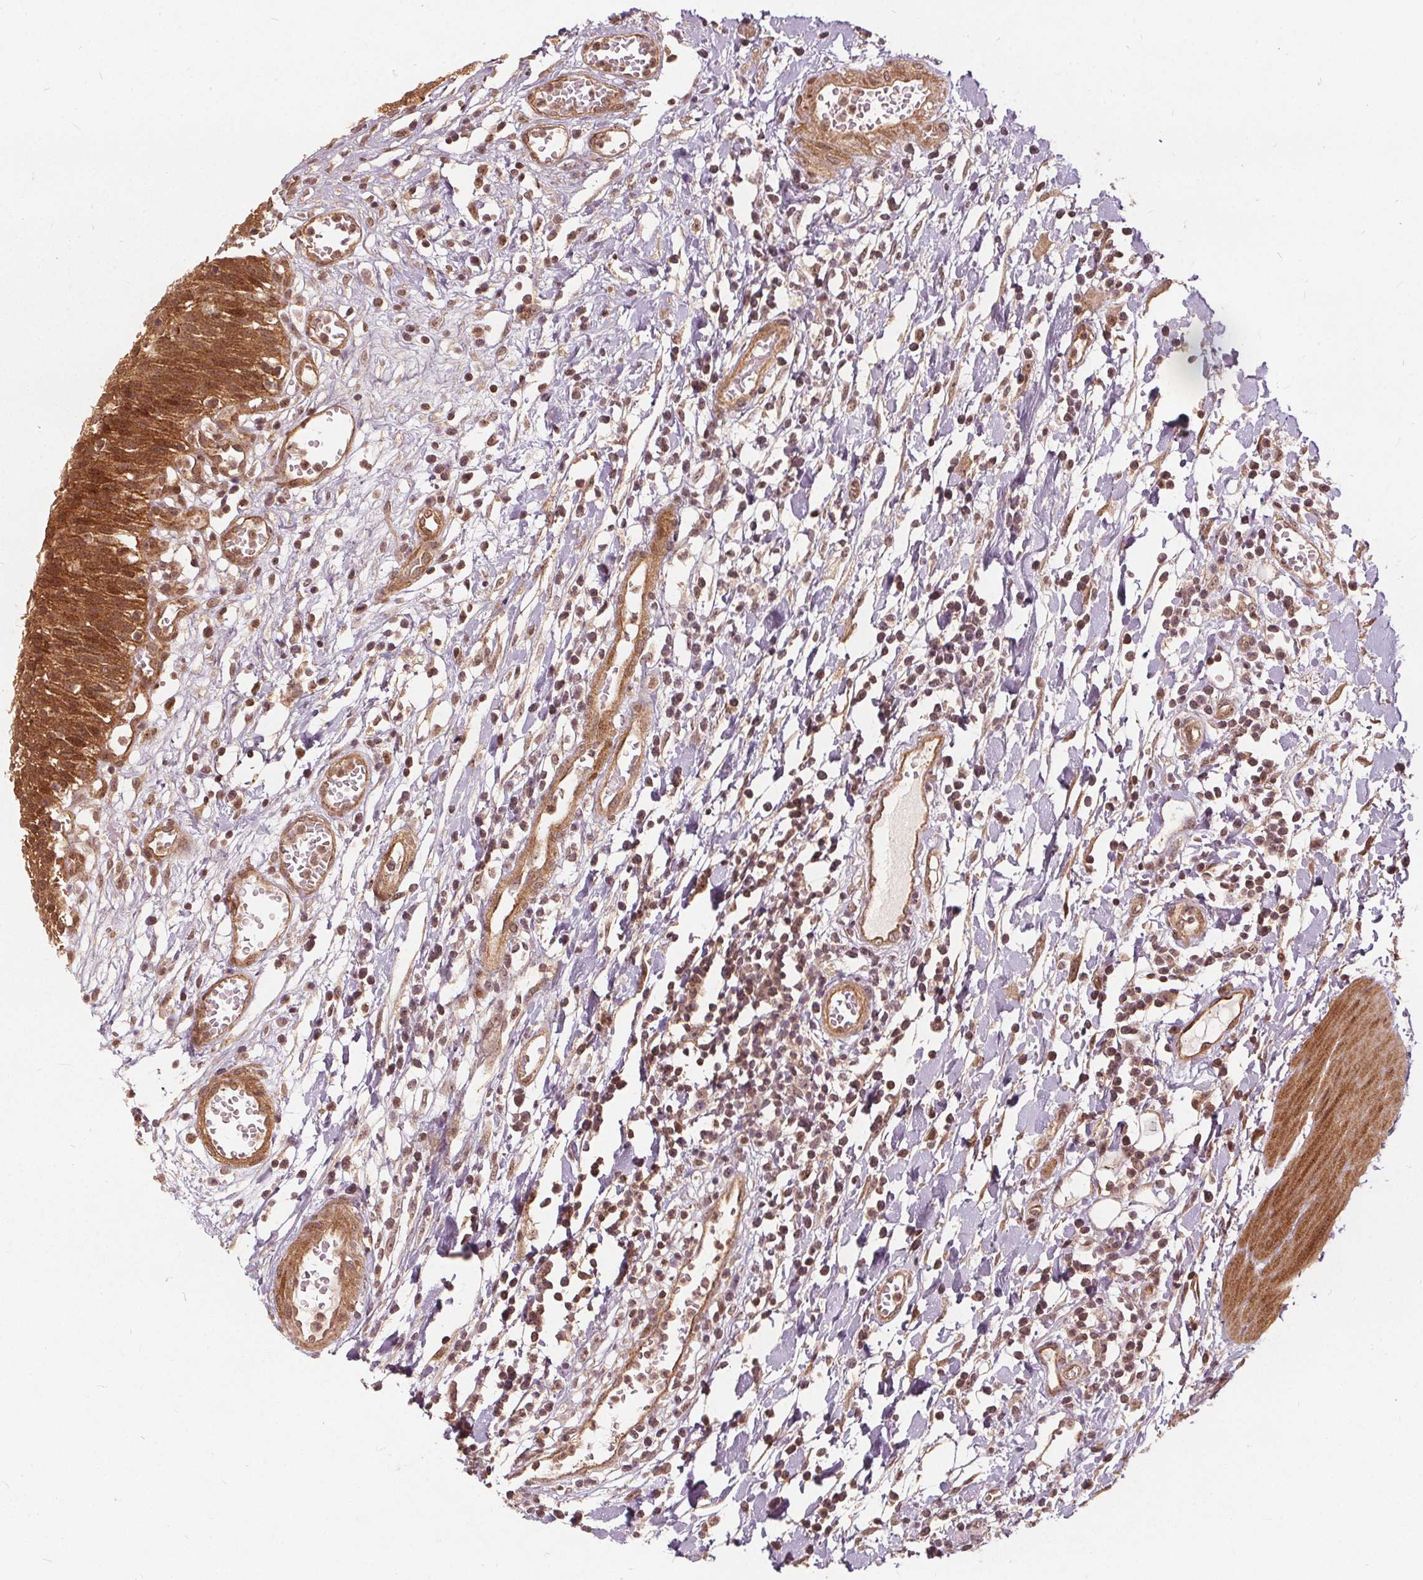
{"staining": {"intensity": "moderate", "quantity": ">75%", "location": "cytoplasmic/membranous,nuclear"}, "tissue": "urinary bladder", "cell_type": "Urothelial cells", "image_type": "normal", "snomed": [{"axis": "morphology", "description": "Normal tissue, NOS"}, {"axis": "topography", "description": "Urinary bladder"}], "caption": "Urinary bladder stained for a protein (brown) demonstrates moderate cytoplasmic/membranous,nuclear positive positivity in approximately >75% of urothelial cells.", "gene": "PPP1CB", "patient": {"sex": "male", "age": 64}}